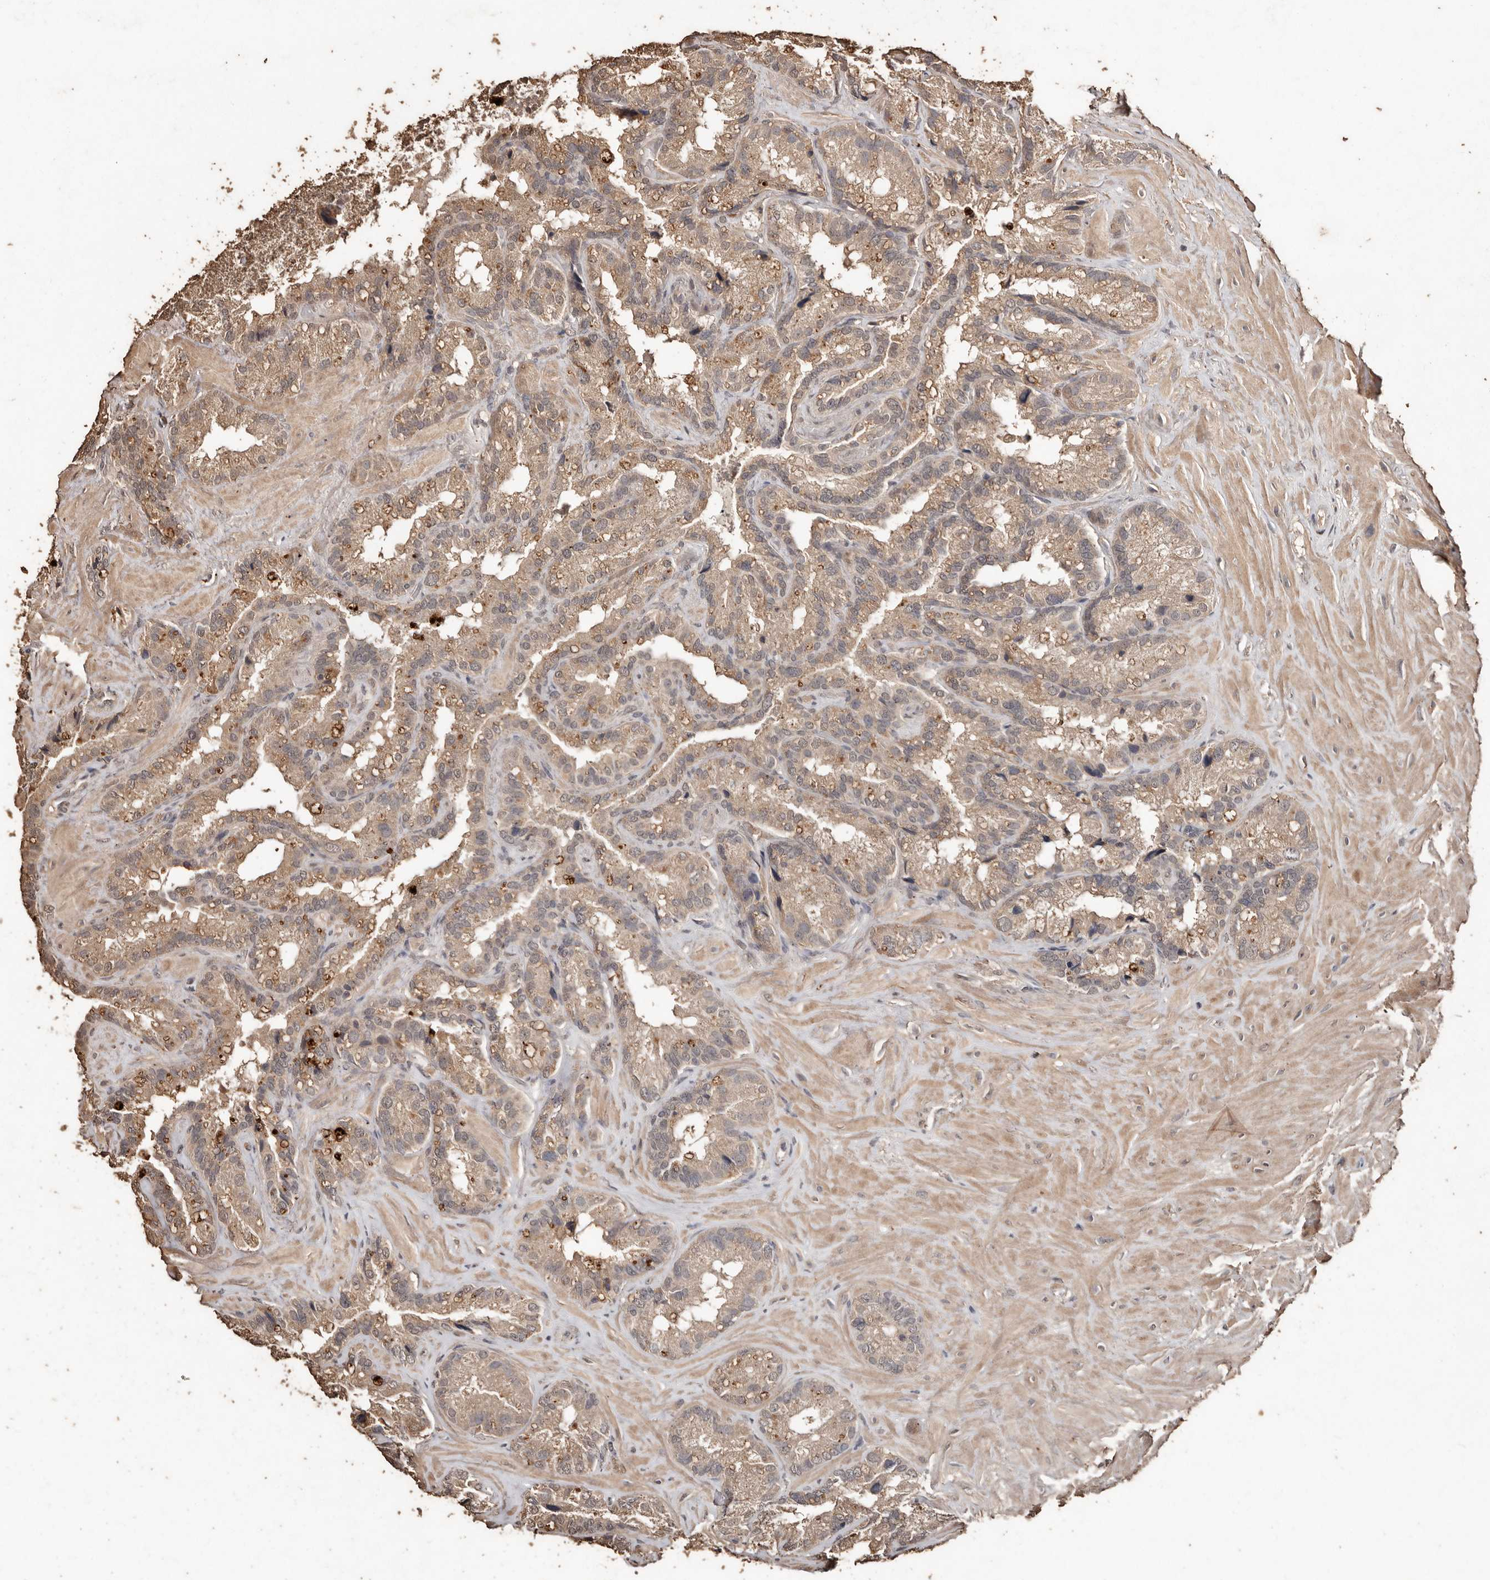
{"staining": {"intensity": "weak", "quantity": ">75%", "location": "cytoplasmic/membranous"}, "tissue": "seminal vesicle", "cell_type": "Glandular cells", "image_type": "normal", "snomed": [{"axis": "morphology", "description": "Normal tissue, NOS"}, {"axis": "topography", "description": "Prostate"}, {"axis": "topography", "description": "Seminal veicle"}], "caption": "The histopathology image shows immunohistochemical staining of normal seminal vesicle. There is weak cytoplasmic/membranous staining is appreciated in about >75% of glandular cells.", "gene": "PKDCC", "patient": {"sex": "male", "age": 68}}